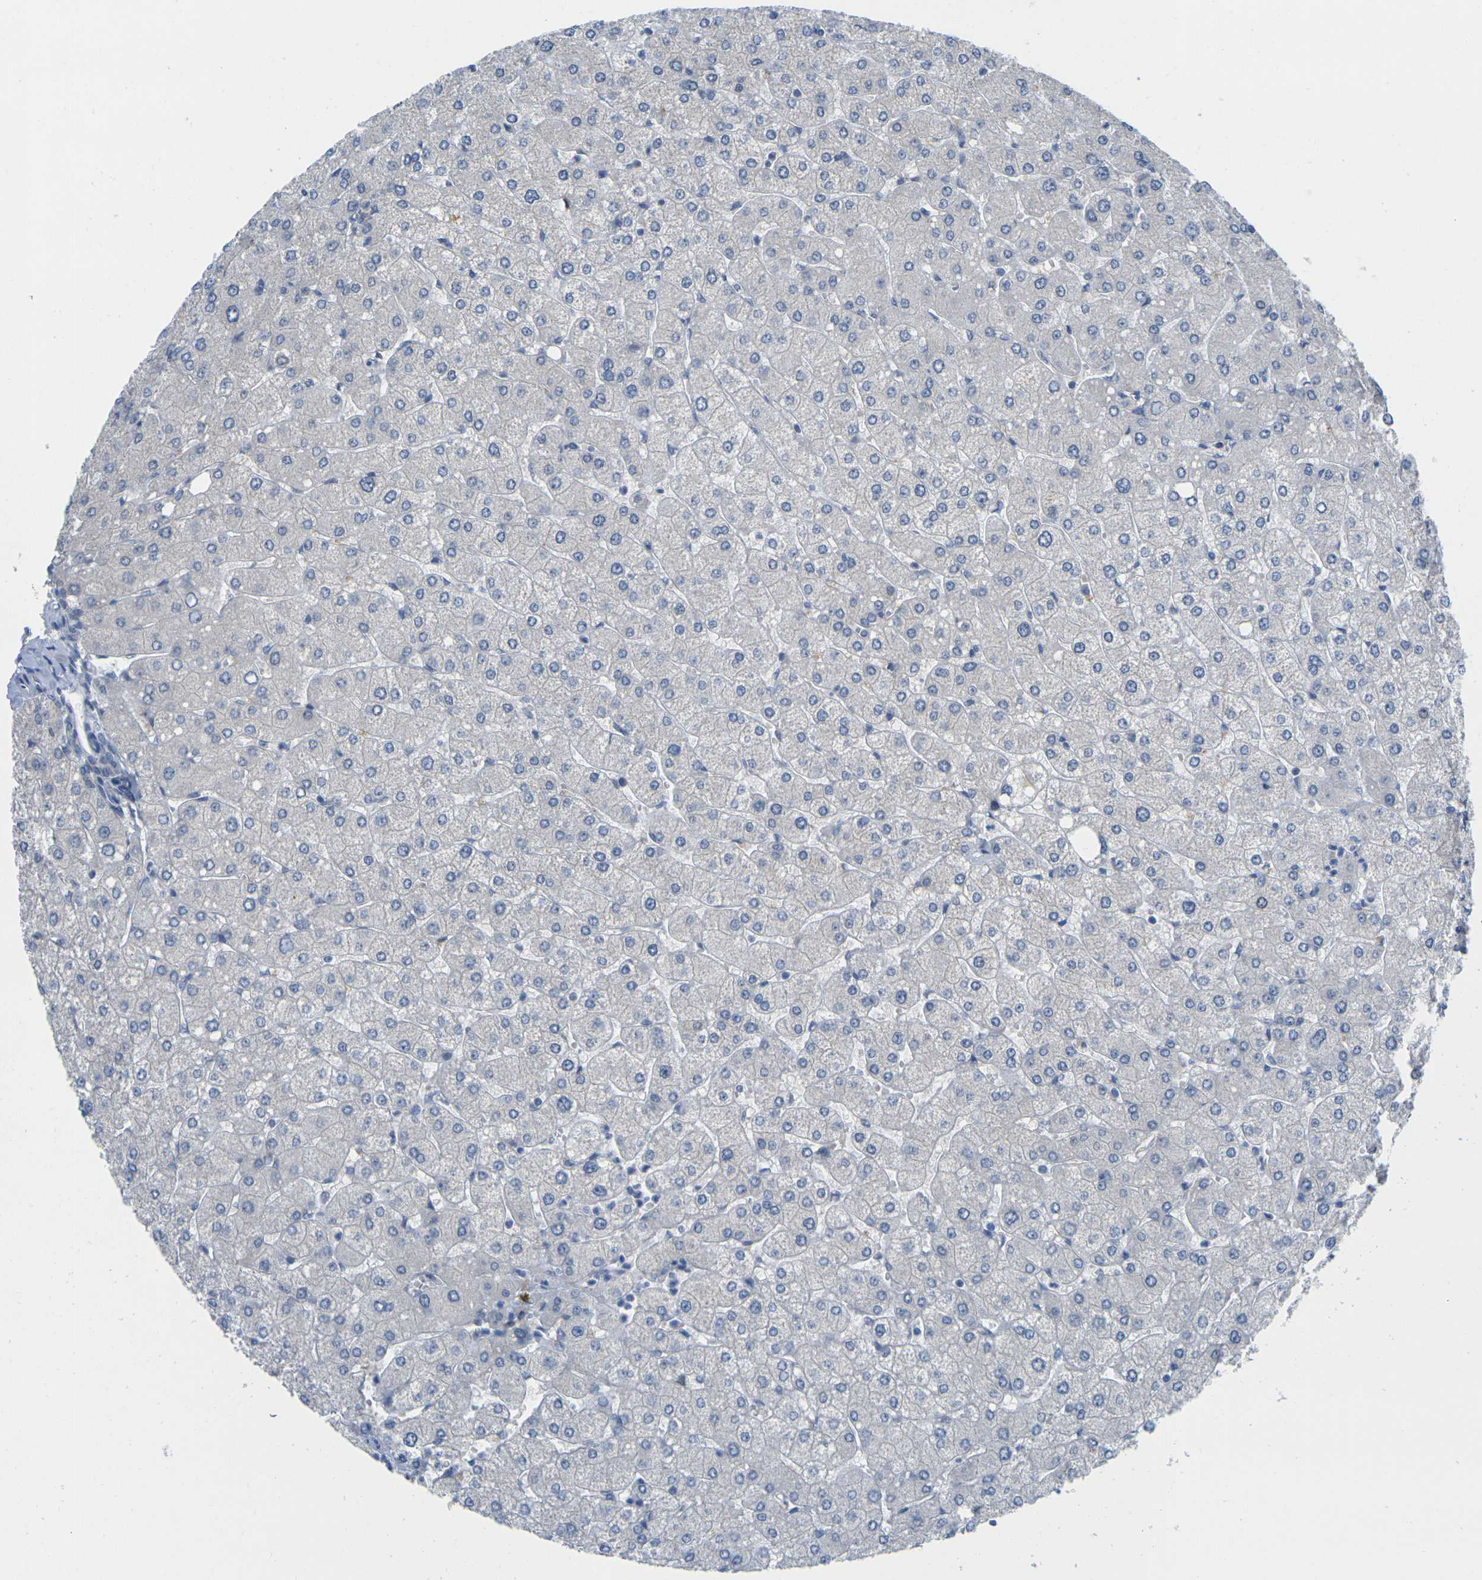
{"staining": {"intensity": "negative", "quantity": "none", "location": "none"}, "tissue": "liver", "cell_type": "Cholangiocytes", "image_type": "normal", "snomed": [{"axis": "morphology", "description": "Normal tissue, NOS"}, {"axis": "topography", "description": "Liver"}], "caption": "A high-resolution image shows immunohistochemistry staining of benign liver, which reveals no significant positivity in cholangiocytes. The staining is performed using DAB (3,3'-diaminobenzidine) brown chromogen with nuclei counter-stained in using hematoxylin.", "gene": "CDK2", "patient": {"sex": "male", "age": 55}}